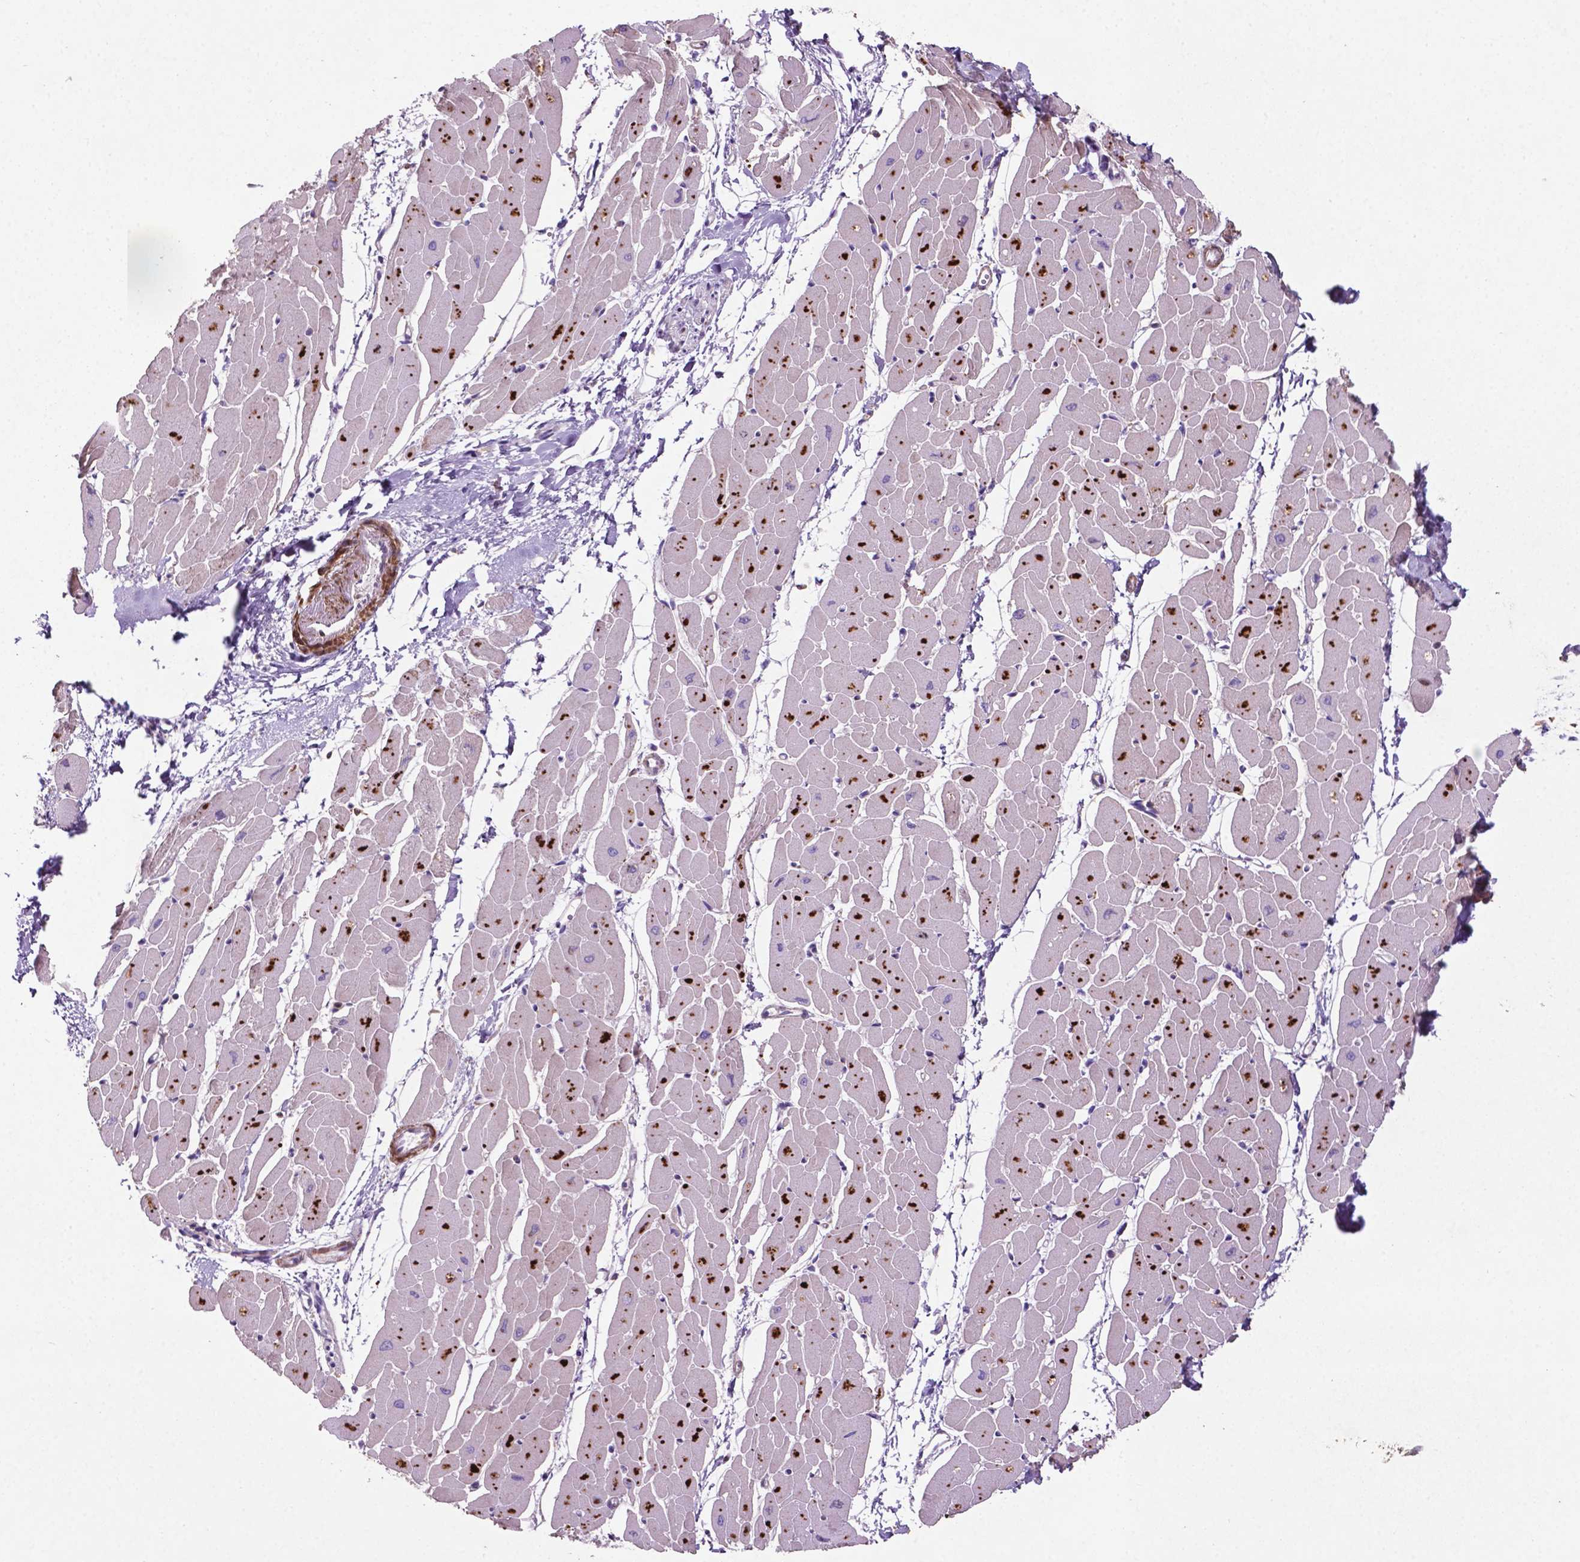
{"staining": {"intensity": "strong", "quantity": "<25%", "location": "cytoplasmic/membranous"}, "tissue": "heart muscle", "cell_type": "Cardiomyocytes", "image_type": "normal", "snomed": [{"axis": "morphology", "description": "Normal tissue, NOS"}, {"axis": "topography", "description": "Heart"}], "caption": "Brown immunohistochemical staining in normal heart muscle exhibits strong cytoplasmic/membranous positivity in approximately <25% of cardiomyocytes.", "gene": "BMP4", "patient": {"sex": "male", "age": 57}}